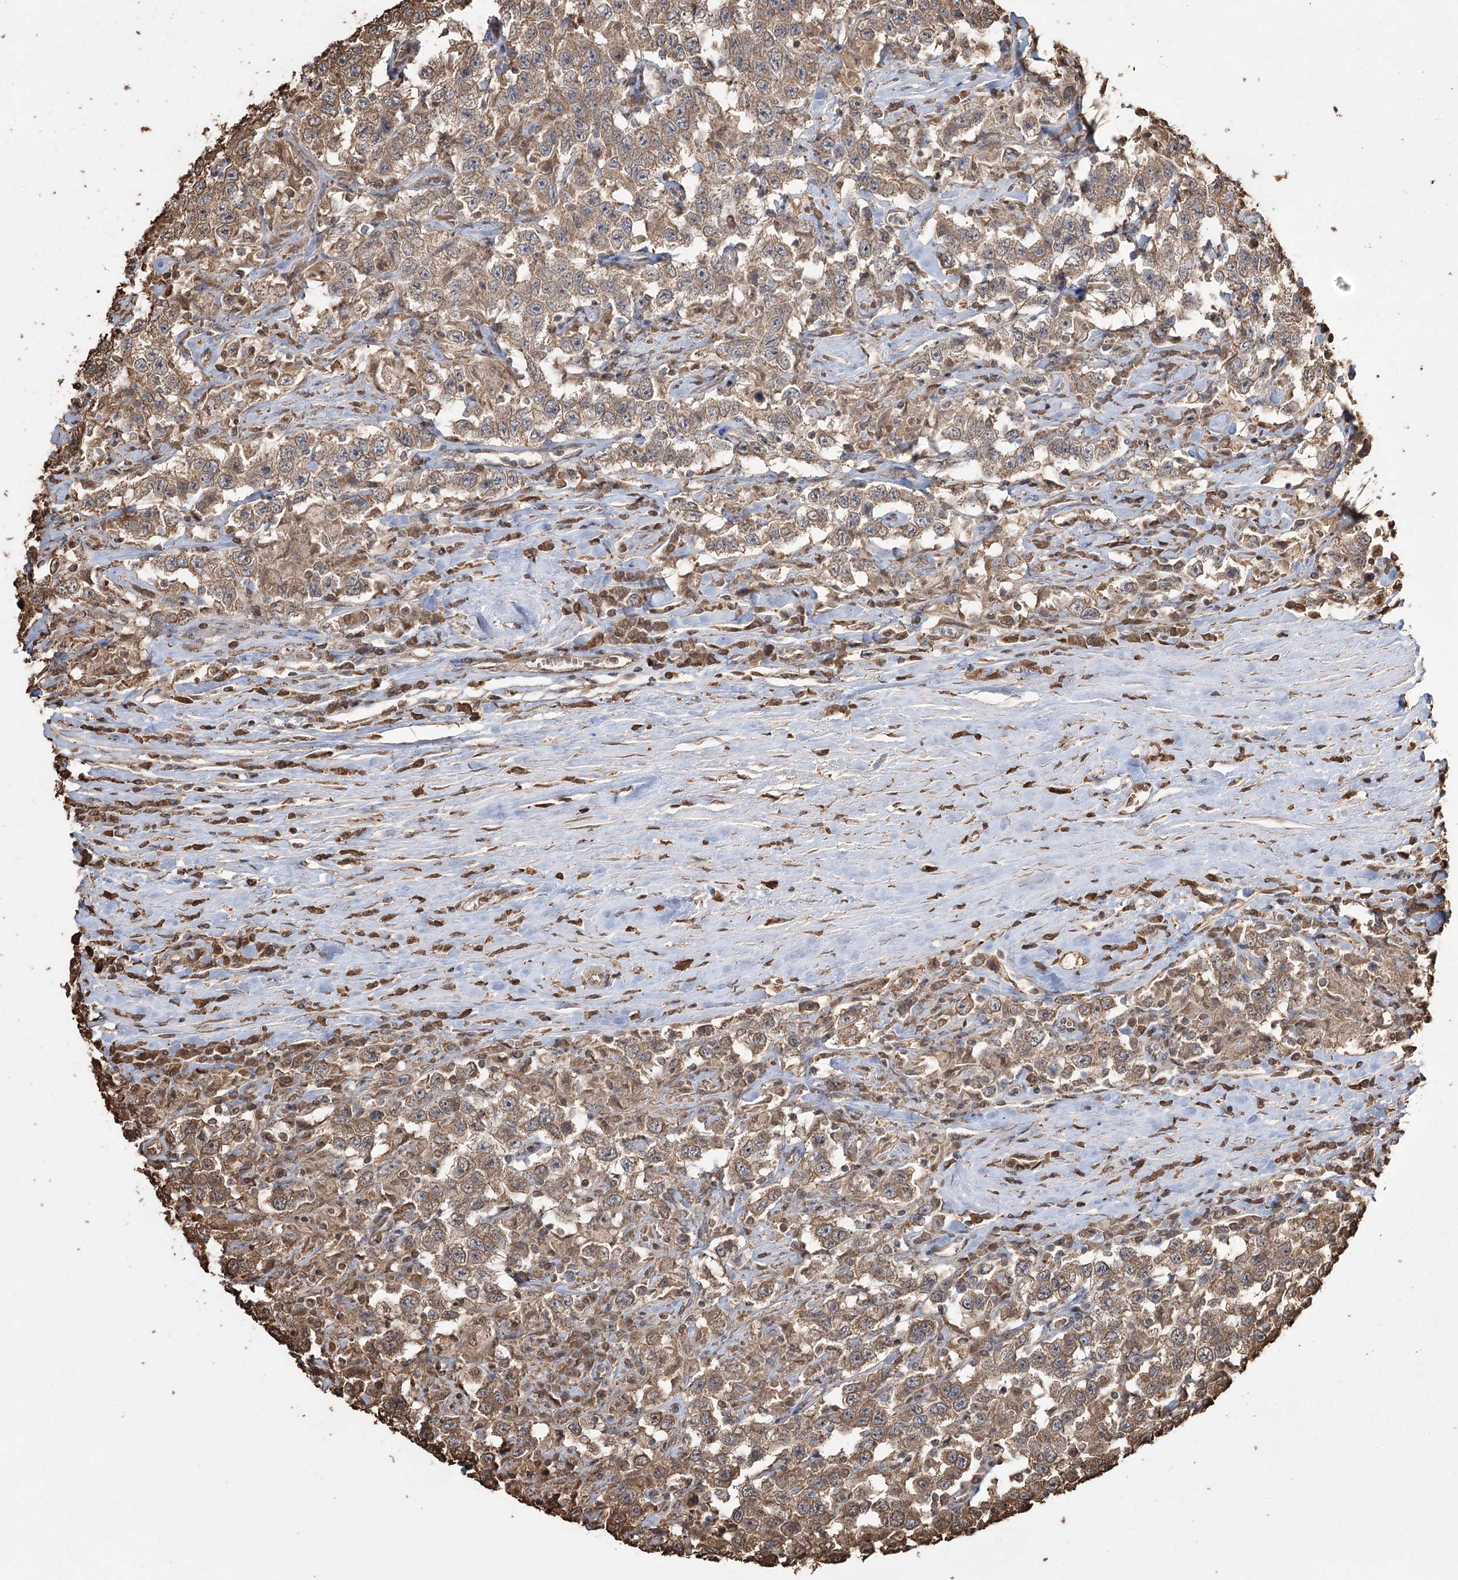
{"staining": {"intensity": "moderate", "quantity": ">75%", "location": "cytoplasmic/membranous"}, "tissue": "testis cancer", "cell_type": "Tumor cells", "image_type": "cancer", "snomed": [{"axis": "morphology", "description": "Seminoma, NOS"}, {"axis": "topography", "description": "Testis"}], "caption": "Brown immunohistochemical staining in human seminoma (testis) reveals moderate cytoplasmic/membranous staining in approximately >75% of tumor cells. Using DAB (brown) and hematoxylin (blue) stains, captured at high magnification using brightfield microscopy.", "gene": "PLCH1", "patient": {"sex": "male", "age": 41}}